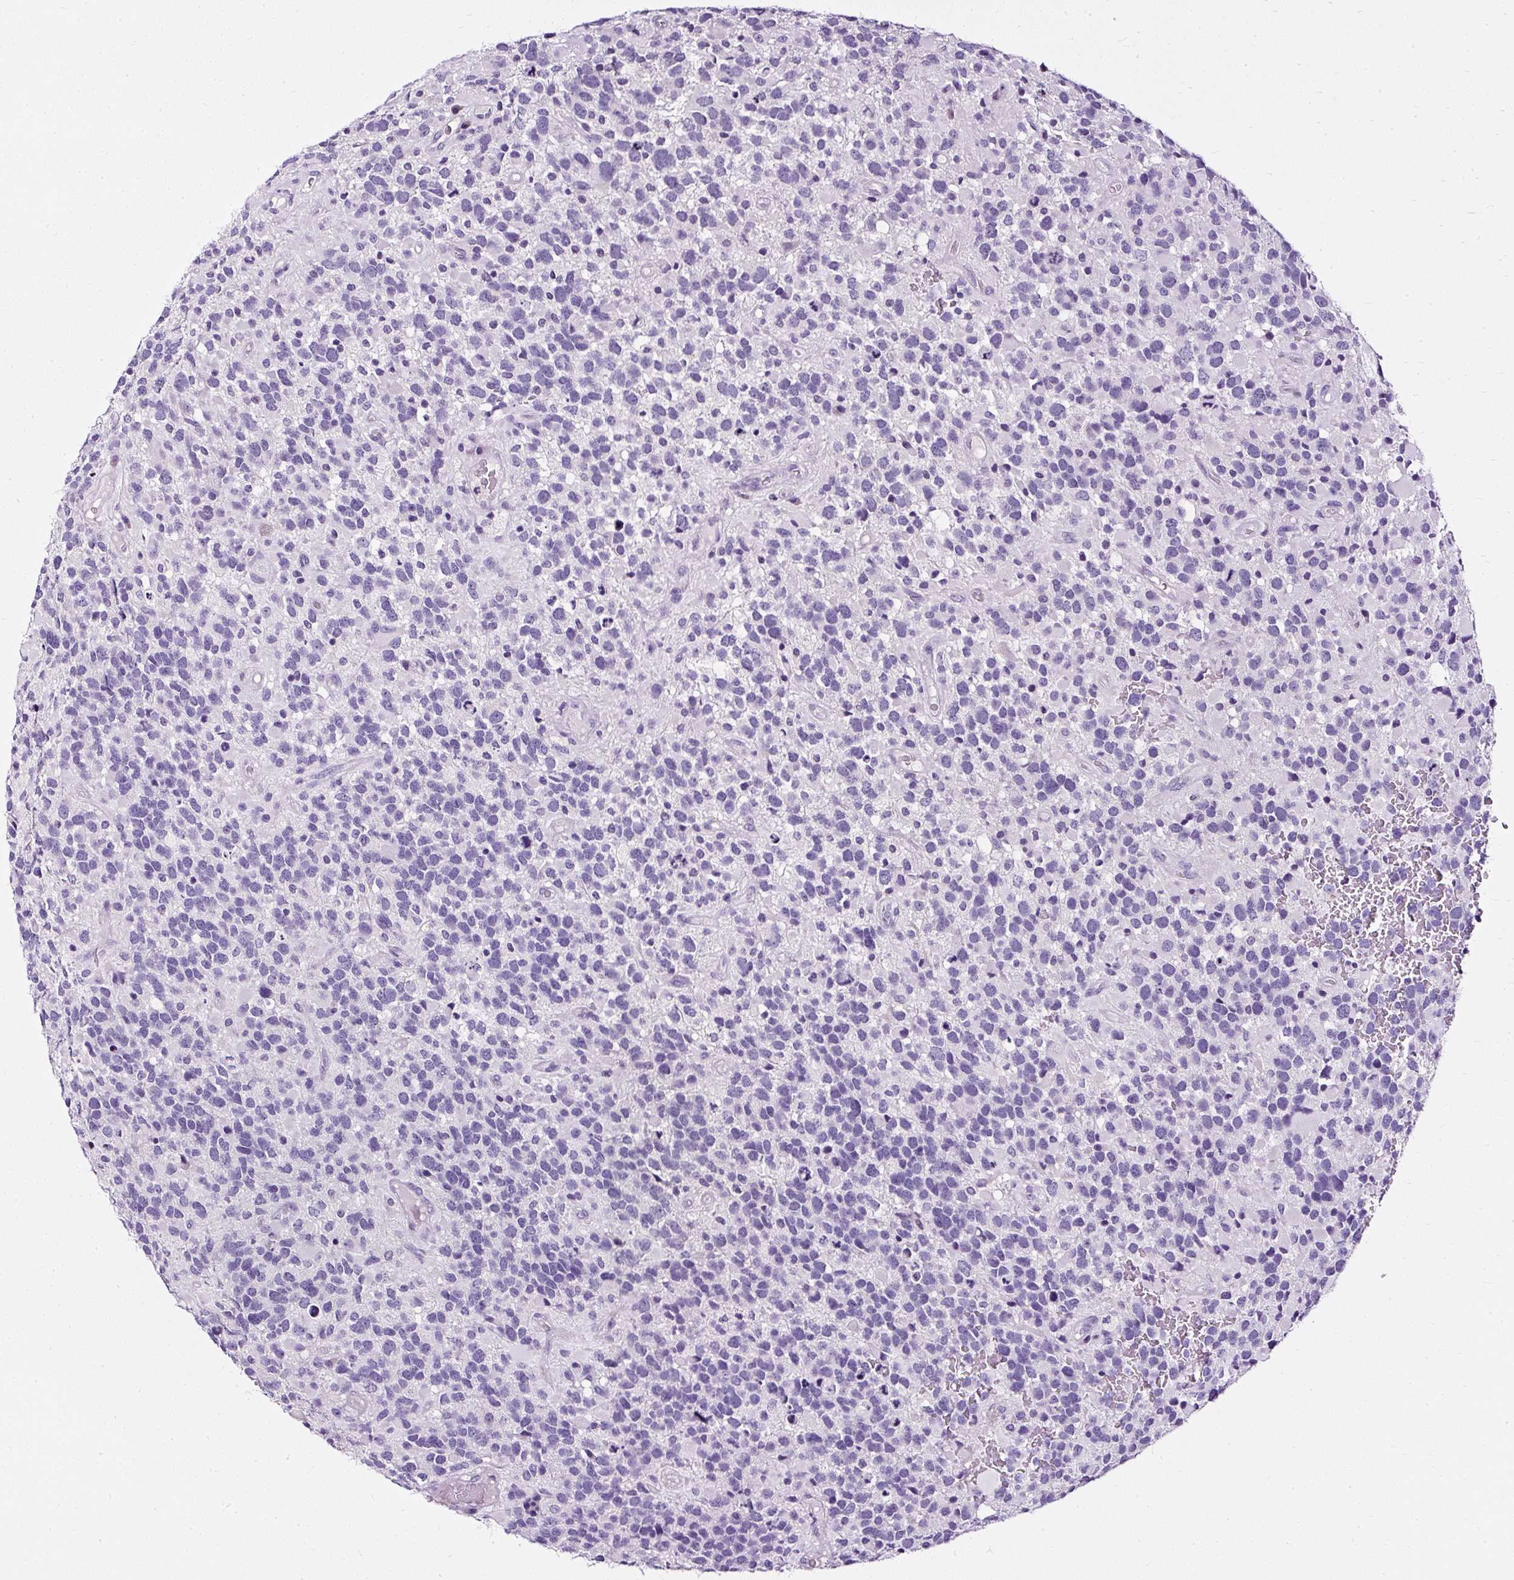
{"staining": {"intensity": "negative", "quantity": "none", "location": "none"}, "tissue": "glioma", "cell_type": "Tumor cells", "image_type": "cancer", "snomed": [{"axis": "morphology", "description": "Glioma, malignant, High grade"}, {"axis": "topography", "description": "Brain"}], "caption": "A micrograph of glioma stained for a protein shows no brown staining in tumor cells.", "gene": "ATP2A1", "patient": {"sex": "female", "age": 40}}